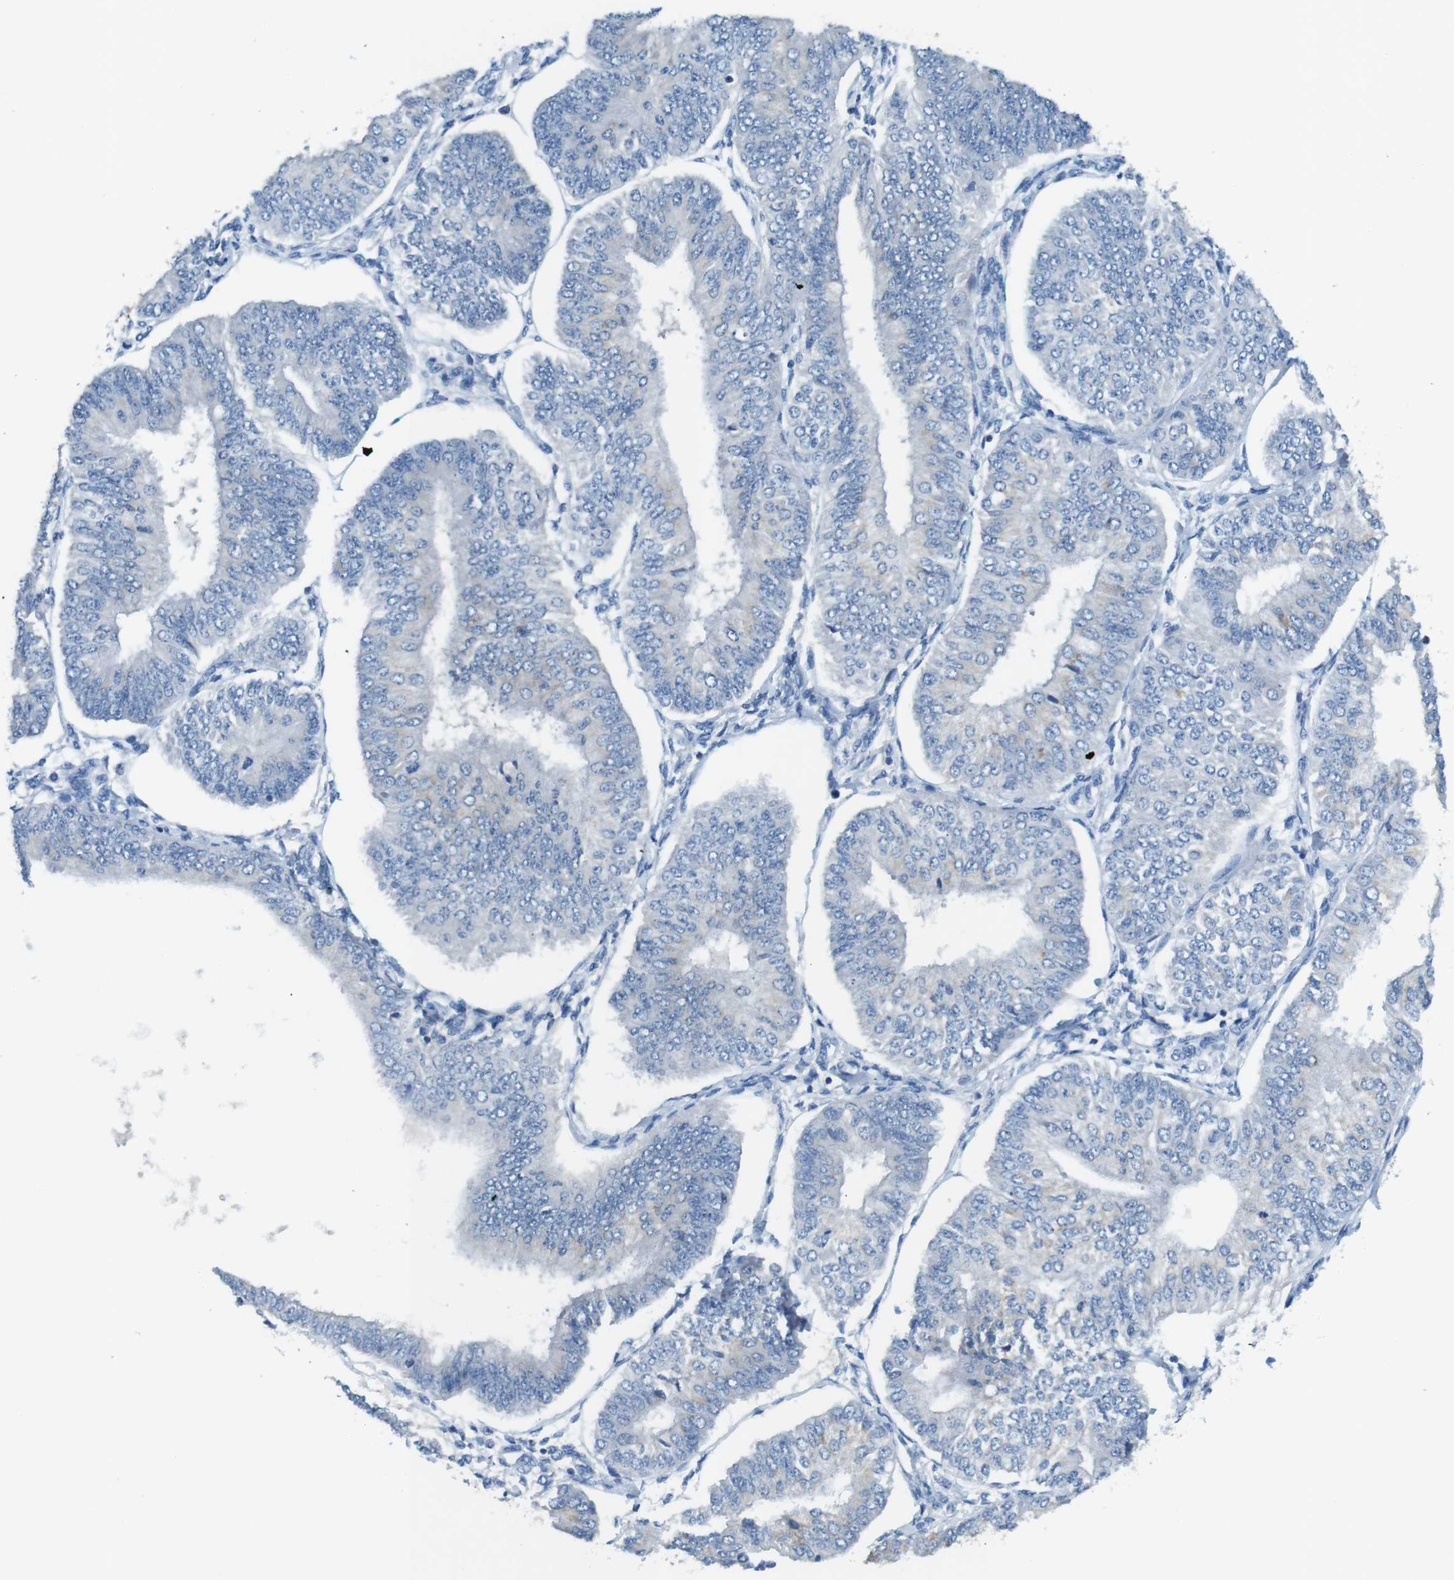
{"staining": {"intensity": "negative", "quantity": "none", "location": "none"}, "tissue": "endometrial cancer", "cell_type": "Tumor cells", "image_type": "cancer", "snomed": [{"axis": "morphology", "description": "Adenocarcinoma, NOS"}, {"axis": "topography", "description": "Endometrium"}], "caption": "A high-resolution micrograph shows immunohistochemistry (IHC) staining of endometrial cancer (adenocarcinoma), which exhibits no significant expression in tumor cells. Nuclei are stained in blue.", "gene": "SLC35A3", "patient": {"sex": "female", "age": 58}}